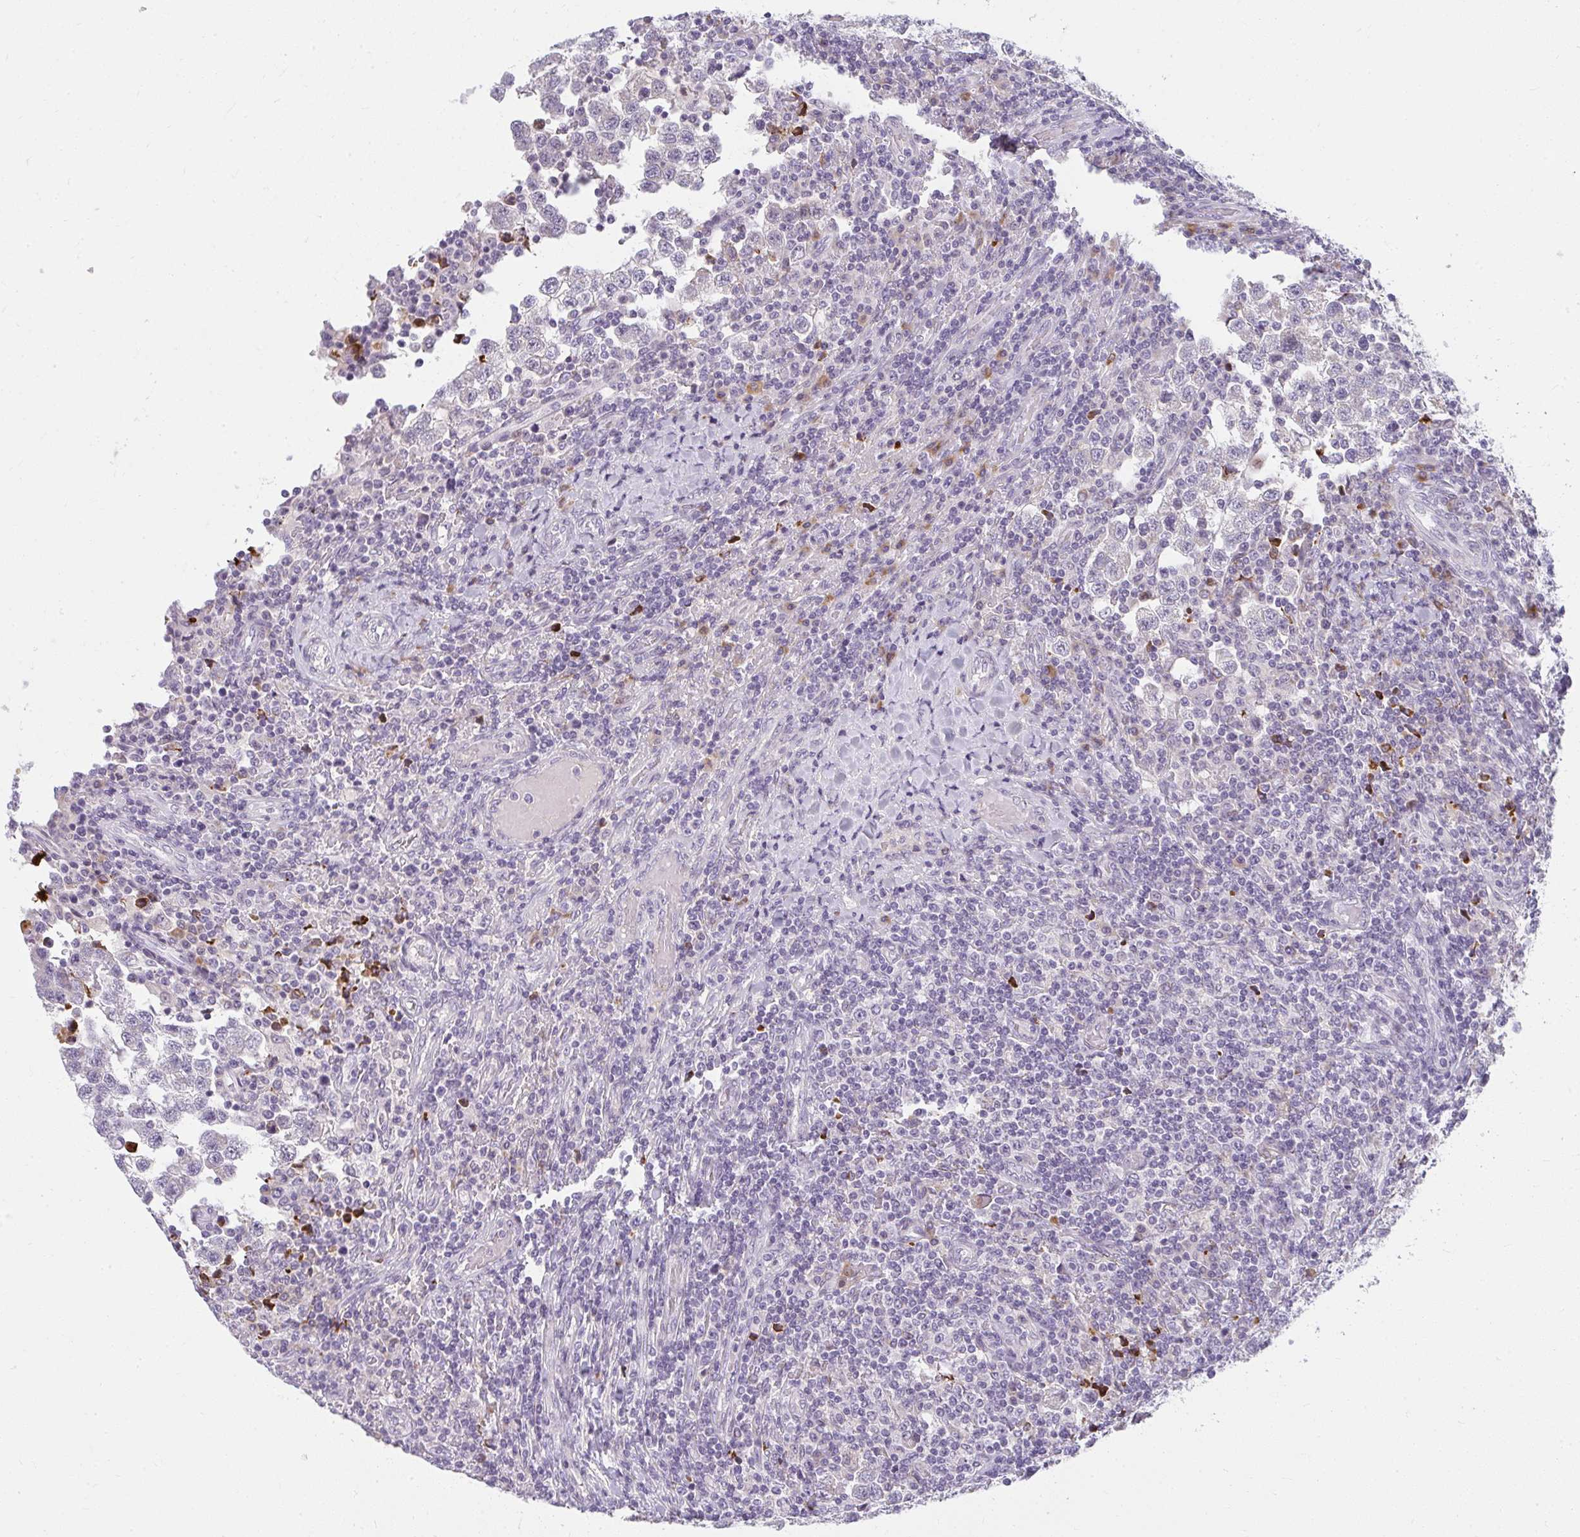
{"staining": {"intensity": "negative", "quantity": "none", "location": "none"}, "tissue": "testis cancer", "cell_type": "Tumor cells", "image_type": "cancer", "snomed": [{"axis": "morphology", "description": "Seminoma, NOS"}, {"axis": "topography", "description": "Testis"}], "caption": "Tumor cells are negative for brown protein staining in testis cancer (seminoma). (Brightfield microscopy of DAB IHC at high magnification).", "gene": "ZFYVE26", "patient": {"sex": "male", "age": 34}}